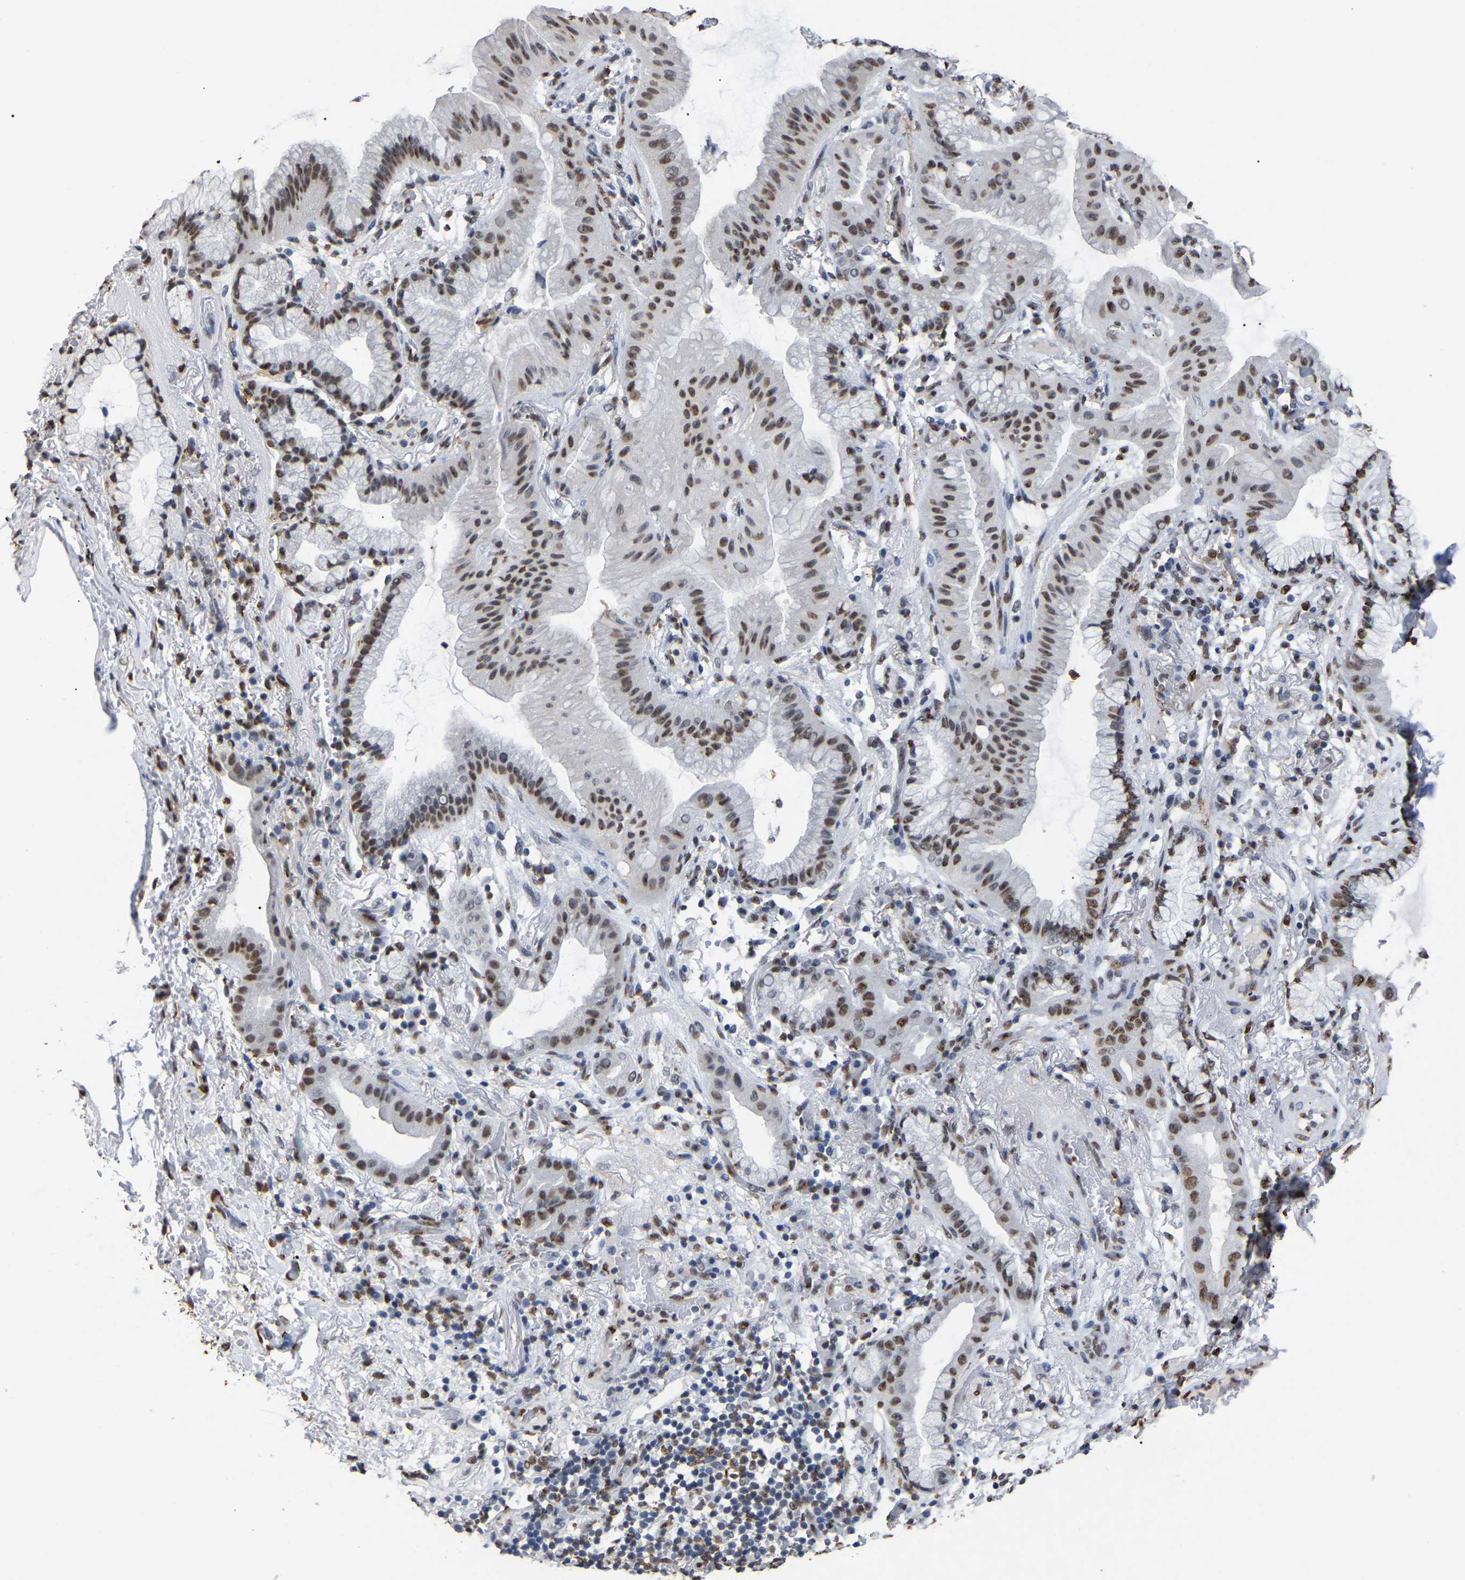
{"staining": {"intensity": "moderate", "quantity": ">75%", "location": "nuclear"}, "tissue": "lung cancer", "cell_type": "Tumor cells", "image_type": "cancer", "snomed": [{"axis": "morphology", "description": "Normal tissue, NOS"}, {"axis": "morphology", "description": "Adenocarcinoma, NOS"}, {"axis": "topography", "description": "Bronchus"}, {"axis": "topography", "description": "Lung"}], "caption": "High-power microscopy captured an IHC micrograph of lung cancer (adenocarcinoma), revealing moderate nuclear staining in approximately >75% of tumor cells.", "gene": "RBL2", "patient": {"sex": "female", "age": 70}}